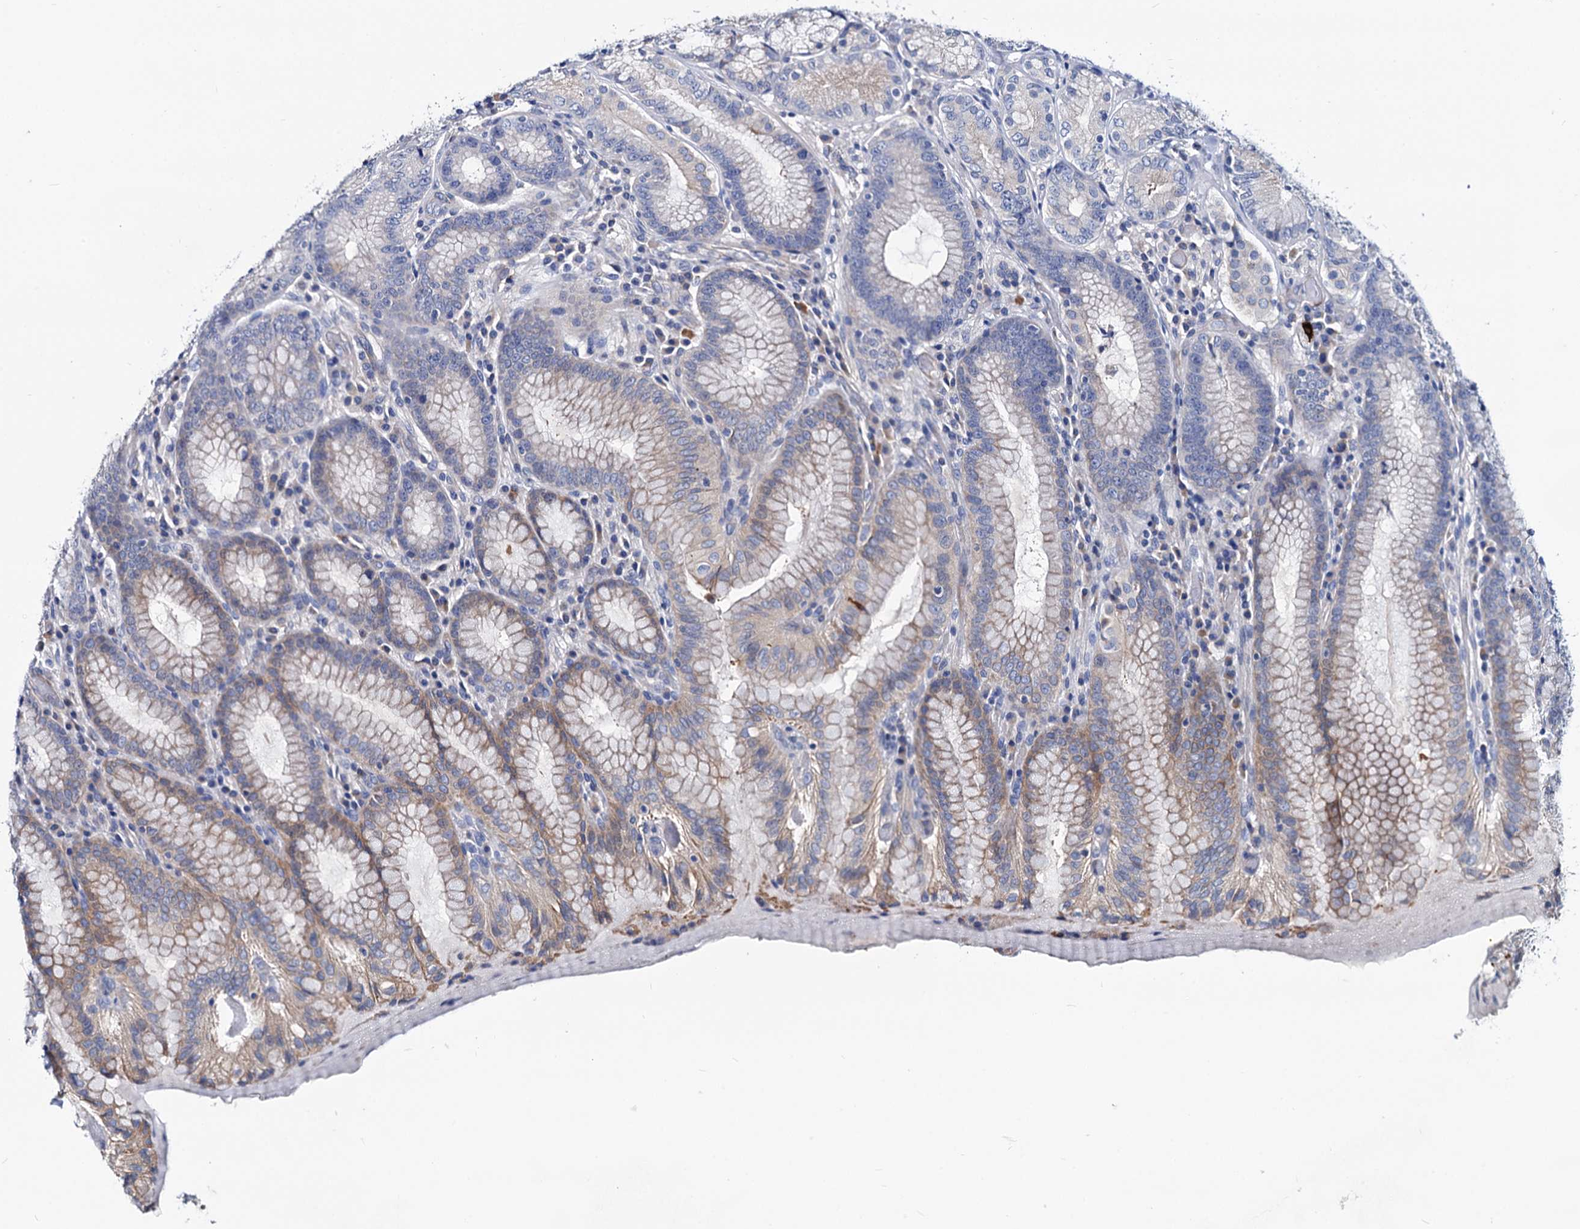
{"staining": {"intensity": "moderate", "quantity": "<25%", "location": "cytoplasmic/membranous"}, "tissue": "stomach", "cell_type": "Glandular cells", "image_type": "normal", "snomed": [{"axis": "morphology", "description": "Normal tissue, NOS"}, {"axis": "topography", "description": "Stomach, upper"}, {"axis": "topography", "description": "Stomach, lower"}], "caption": "Immunohistochemical staining of normal stomach reveals moderate cytoplasmic/membranous protein expression in about <25% of glandular cells. (Brightfield microscopy of DAB IHC at high magnification).", "gene": "DYDC2", "patient": {"sex": "female", "age": 76}}